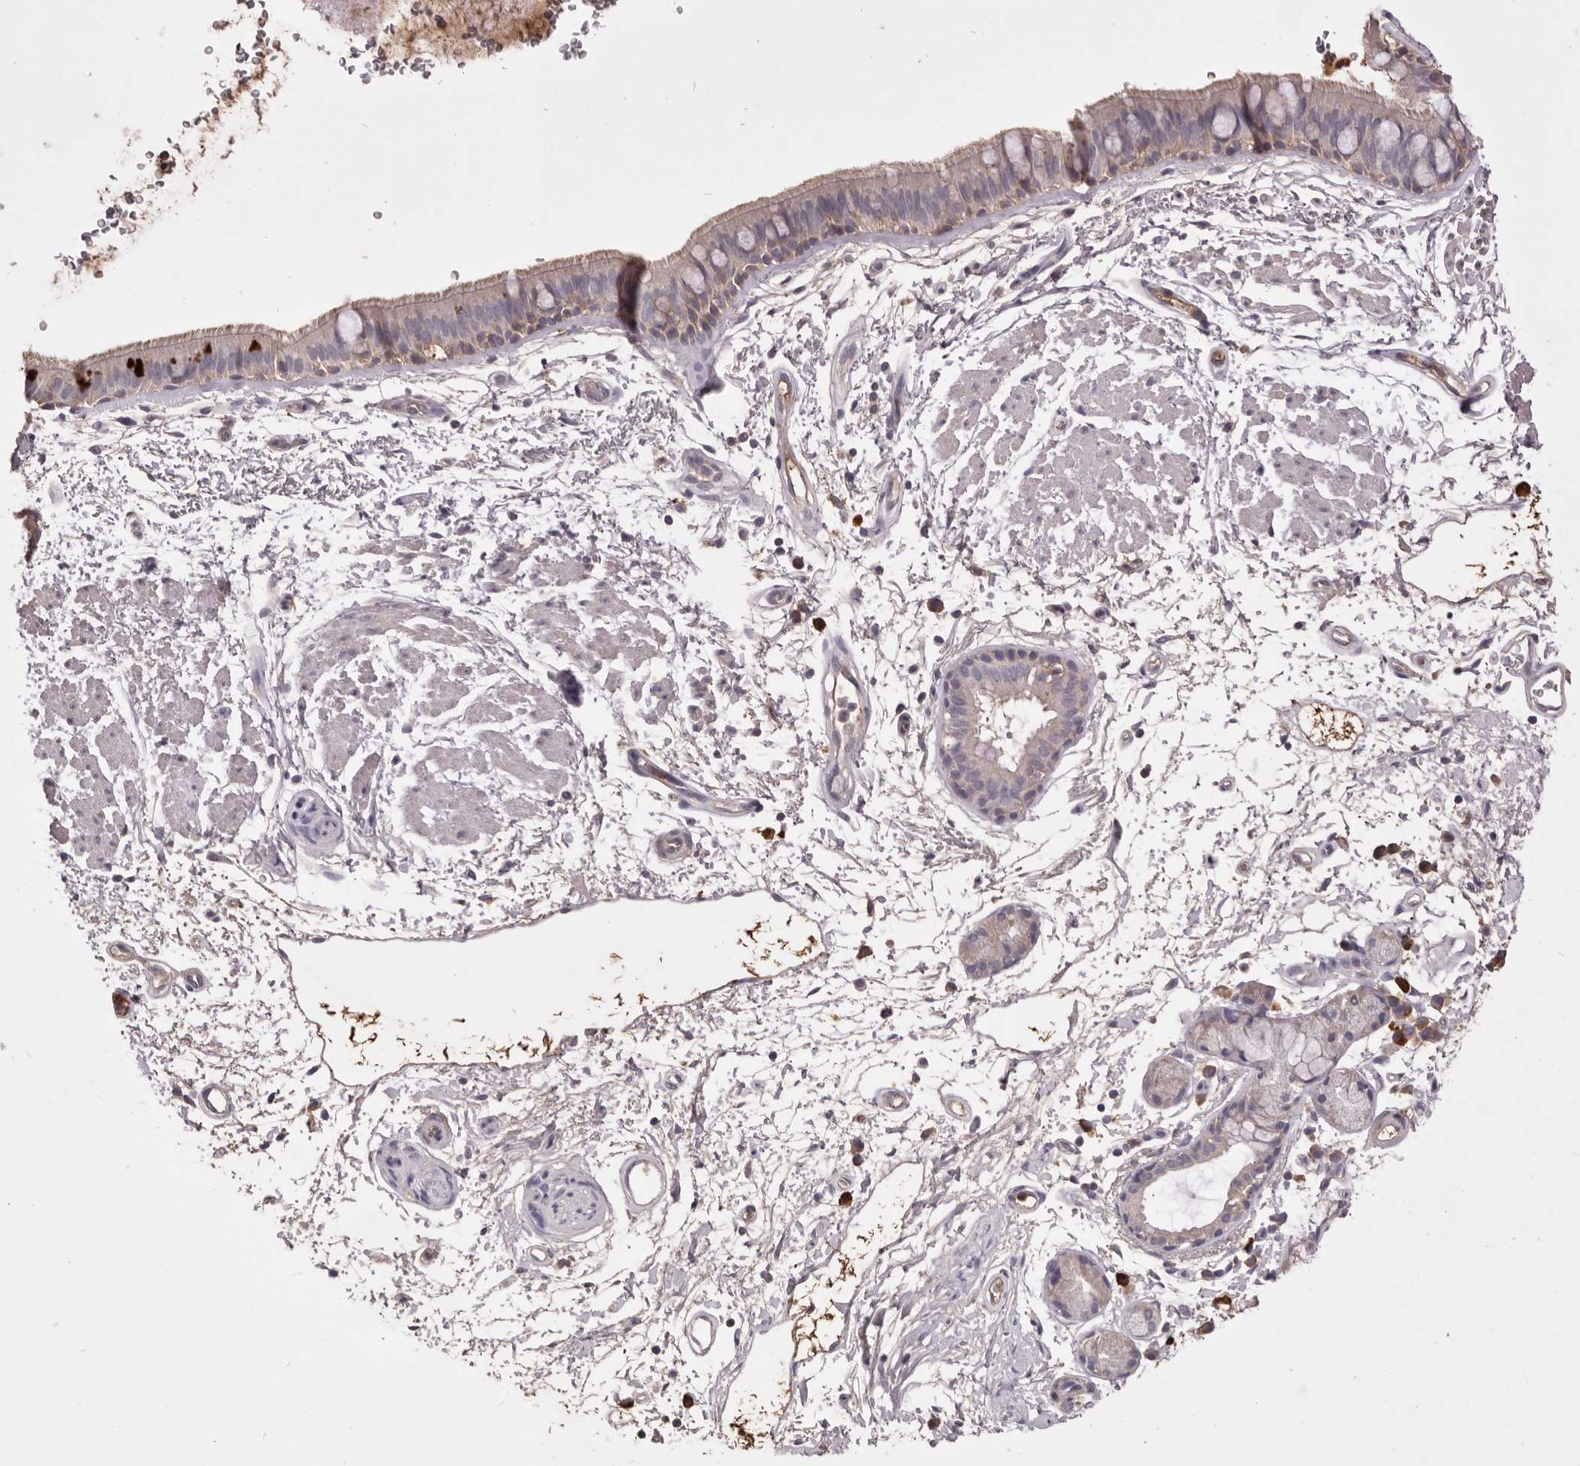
{"staining": {"intensity": "weak", "quantity": "25%-75%", "location": "cytoplasmic/membranous"}, "tissue": "bronchus", "cell_type": "Respiratory epithelial cells", "image_type": "normal", "snomed": [{"axis": "morphology", "description": "Normal tissue, NOS"}, {"axis": "topography", "description": "Lymph node"}, {"axis": "topography", "description": "Bronchus"}], "caption": "The photomicrograph displays staining of normal bronchus, revealing weak cytoplasmic/membranous protein expression (brown color) within respiratory epithelial cells.", "gene": "HCAR2", "patient": {"sex": "female", "age": 70}}